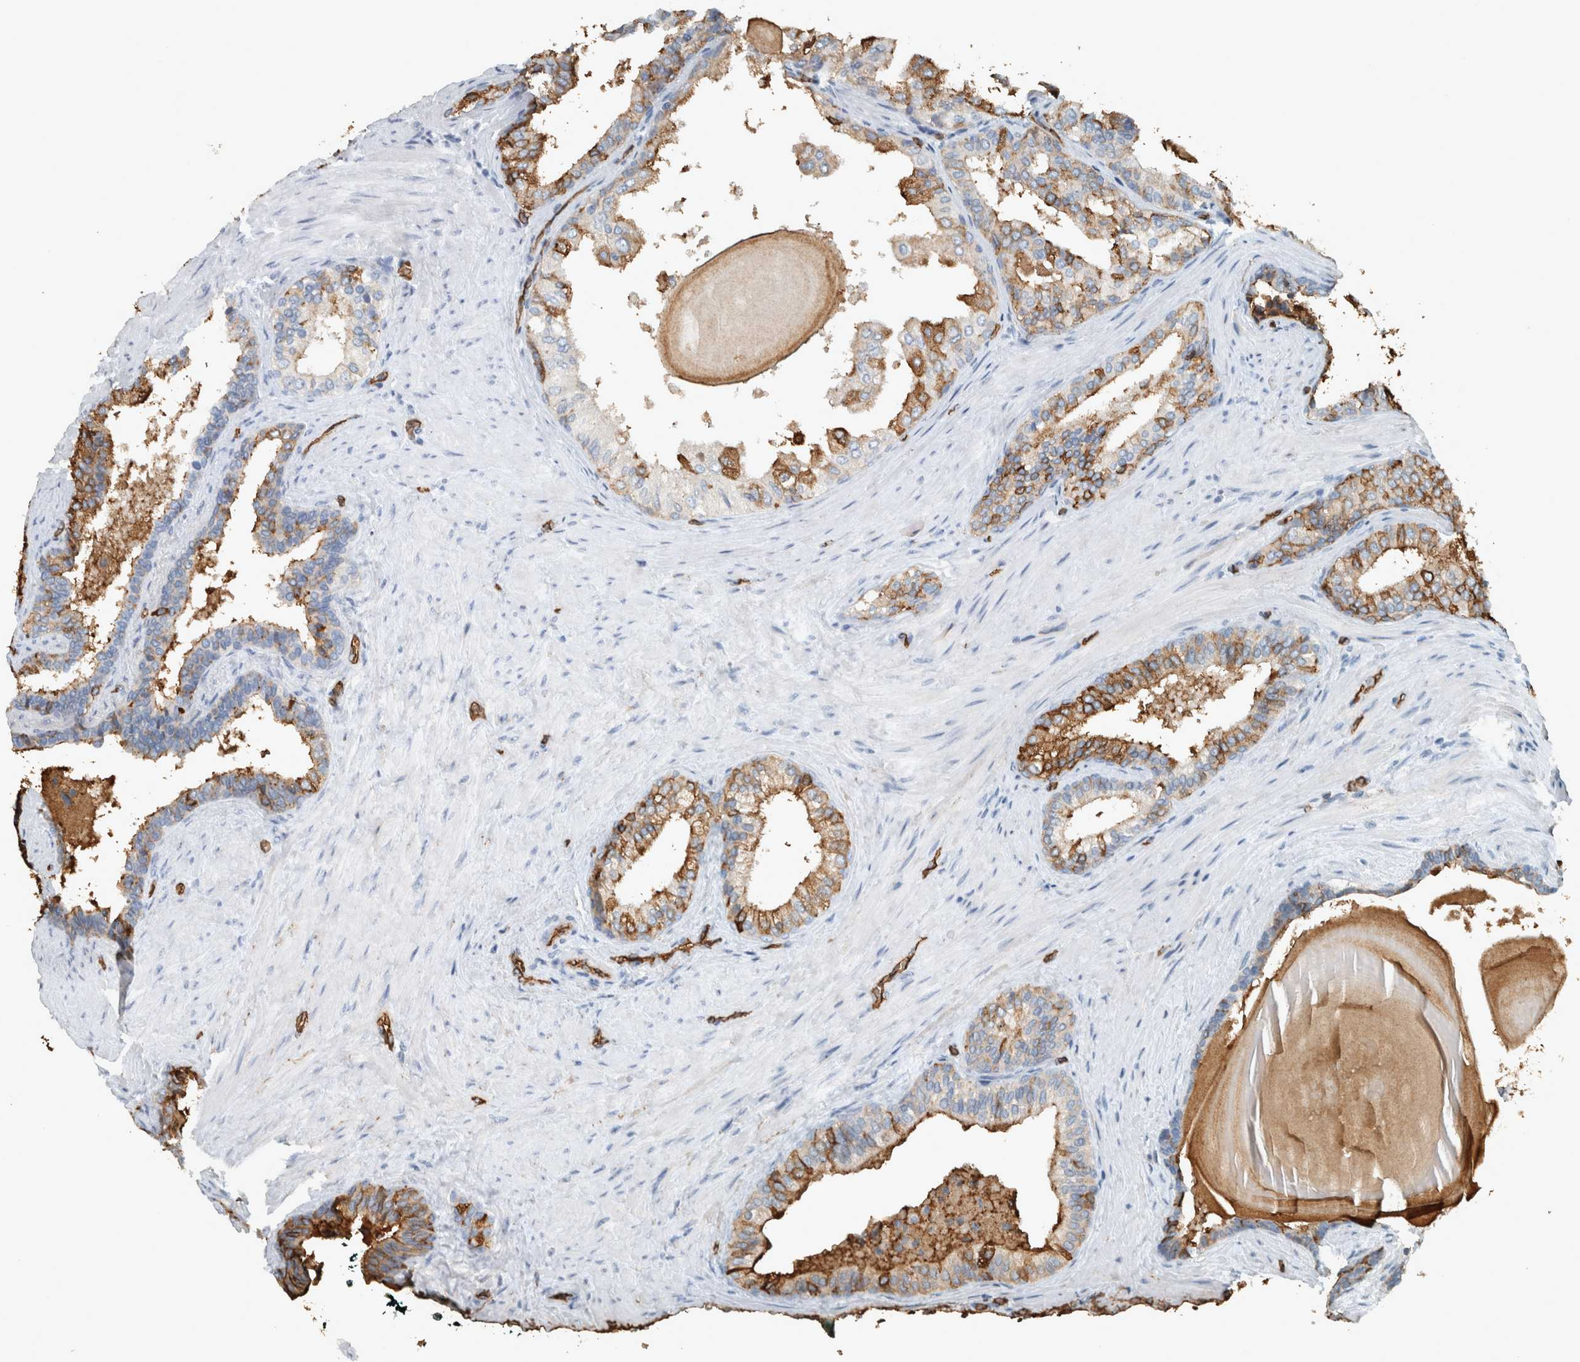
{"staining": {"intensity": "moderate", "quantity": ">75%", "location": "cytoplasmic/membranous"}, "tissue": "prostate cancer", "cell_type": "Tumor cells", "image_type": "cancer", "snomed": [{"axis": "morphology", "description": "Adenocarcinoma, Low grade"}, {"axis": "topography", "description": "Prostate"}], "caption": "A photomicrograph showing moderate cytoplasmic/membranous staining in approximately >75% of tumor cells in prostate cancer (low-grade adenocarcinoma), as visualized by brown immunohistochemical staining.", "gene": "LBP", "patient": {"sex": "male", "age": 60}}